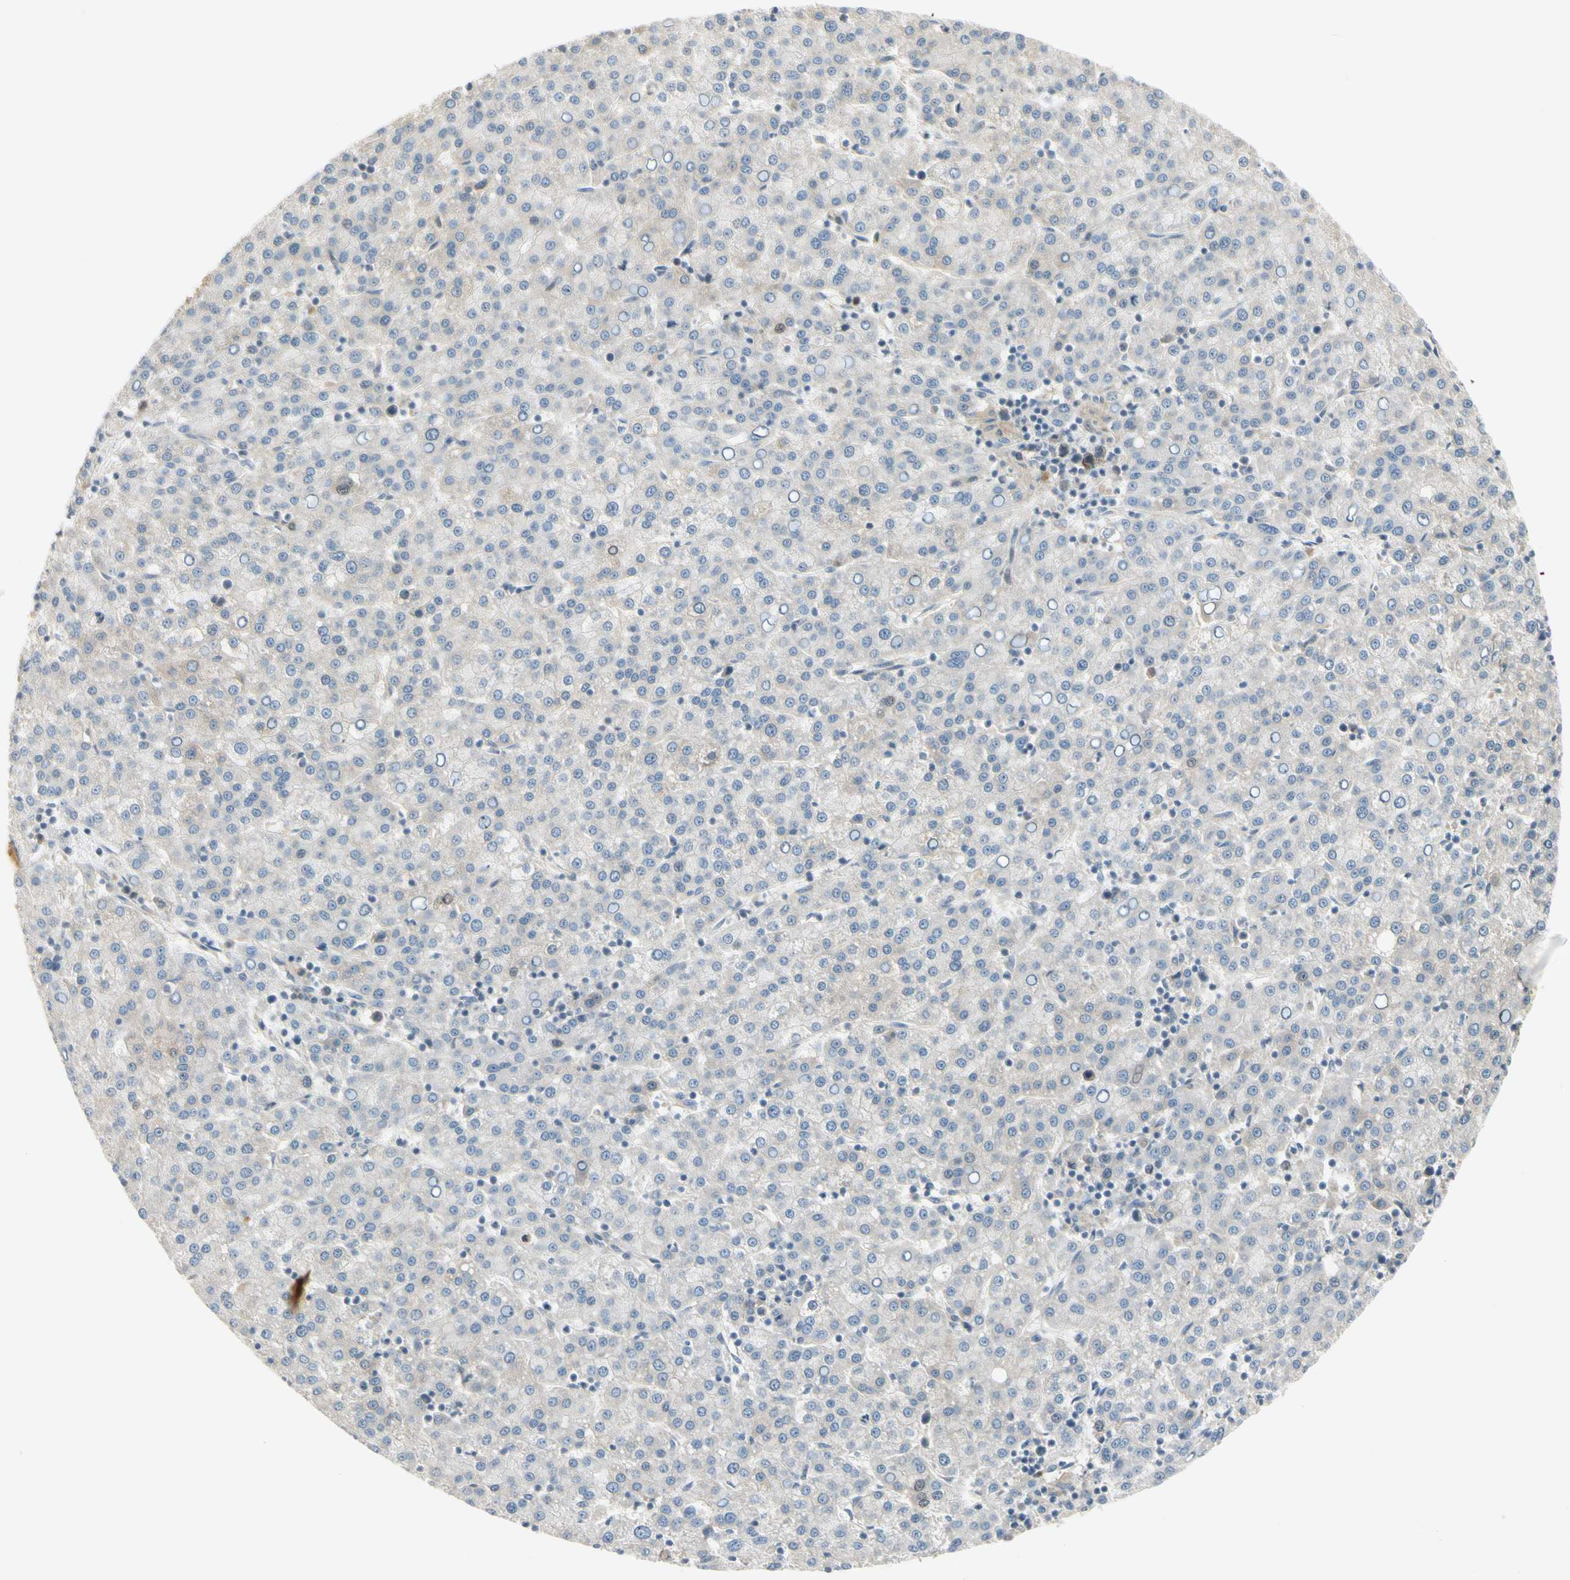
{"staining": {"intensity": "negative", "quantity": "none", "location": "none"}, "tissue": "liver cancer", "cell_type": "Tumor cells", "image_type": "cancer", "snomed": [{"axis": "morphology", "description": "Carcinoma, Hepatocellular, NOS"}, {"axis": "topography", "description": "Liver"}], "caption": "An immunohistochemistry image of liver hepatocellular carcinoma is shown. There is no staining in tumor cells of liver hepatocellular carcinoma.", "gene": "ICAM5", "patient": {"sex": "female", "age": 58}}